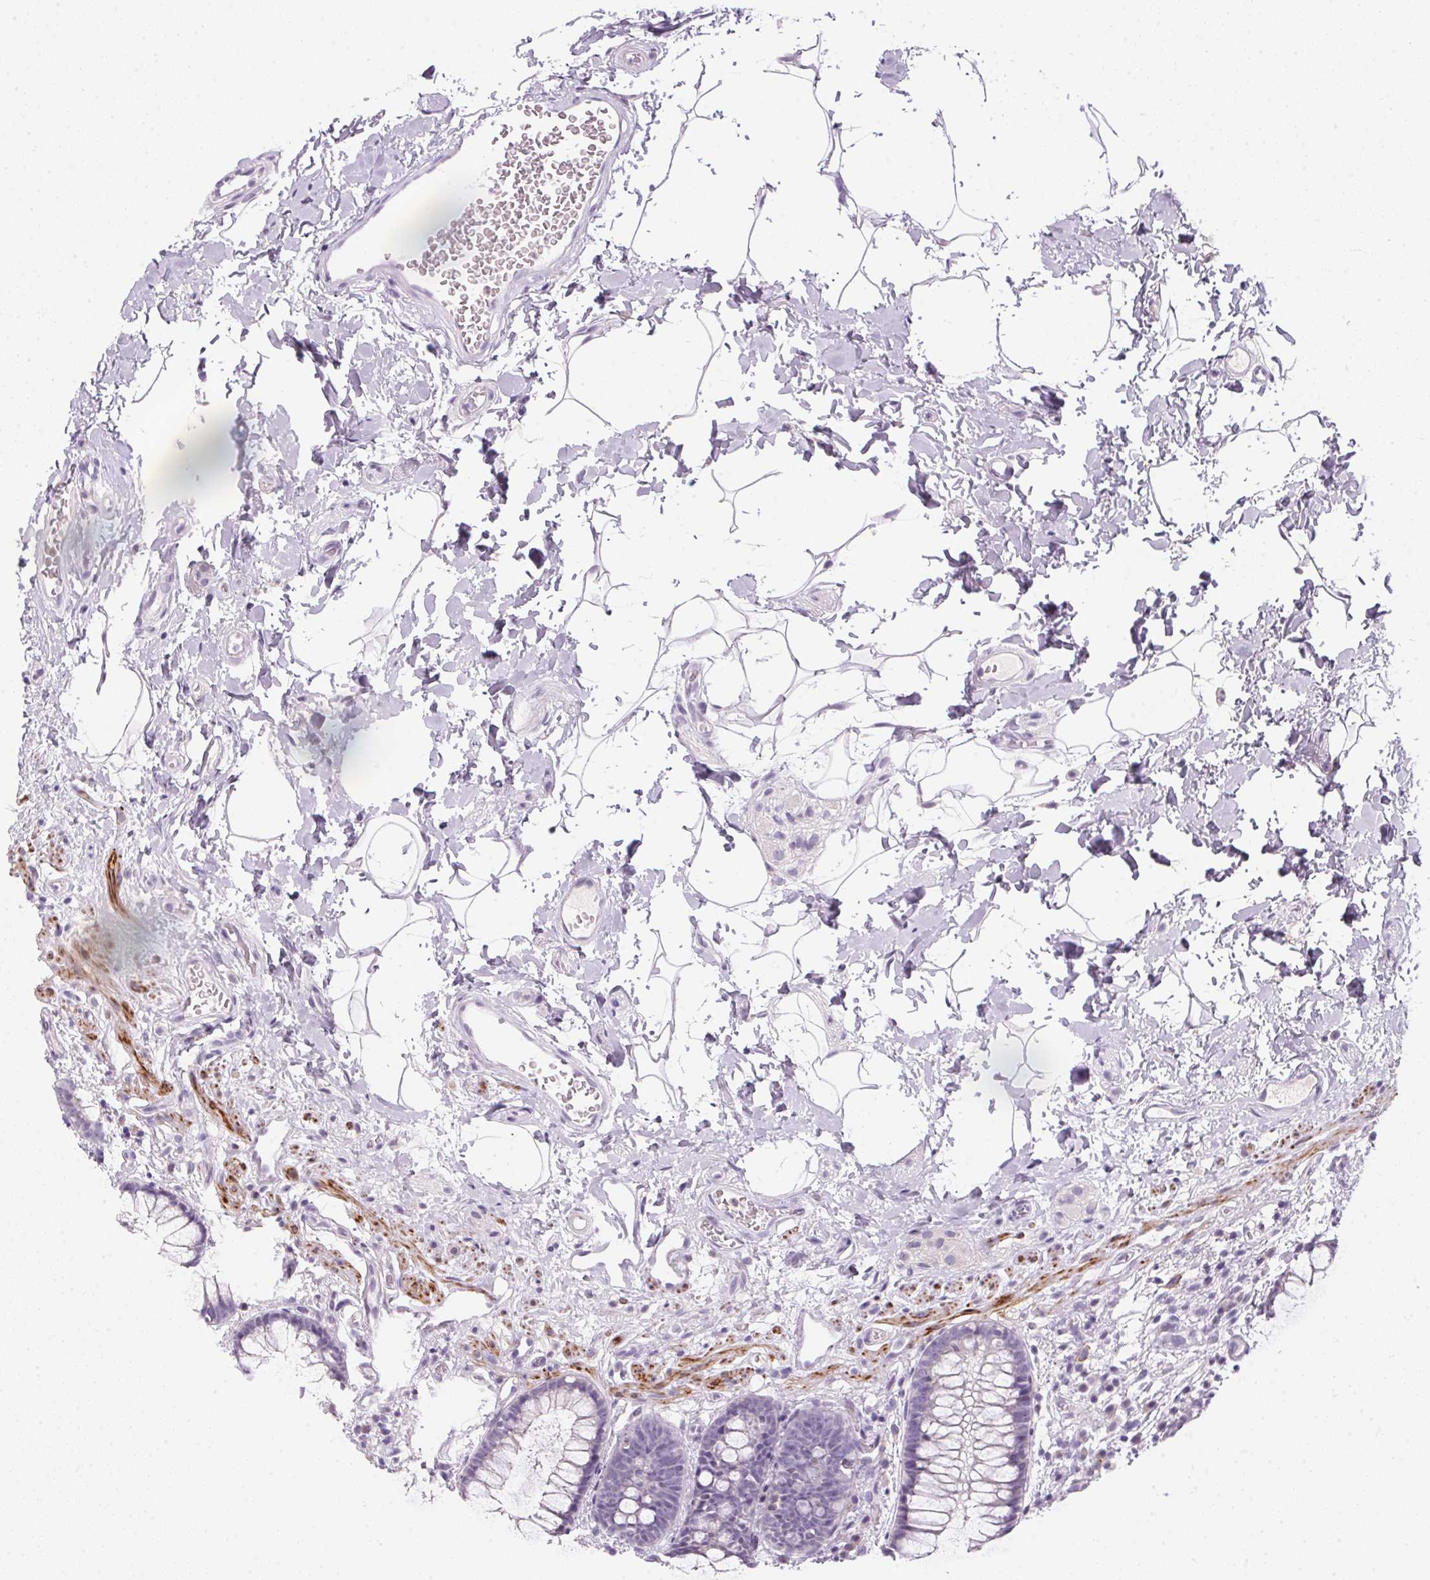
{"staining": {"intensity": "negative", "quantity": "none", "location": "none"}, "tissue": "rectum", "cell_type": "Glandular cells", "image_type": "normal", "snomed": [{"axis": "morphology", "description": "Normal tissue, NOS"}, {"axis": "topography", "description": "Rectum"}], "caption": "Protein analysis of benign rectum displays no significant positivity in glandular cells.", "gene": "ECPAS", "patient": {"sex": "female", "age": 62}}